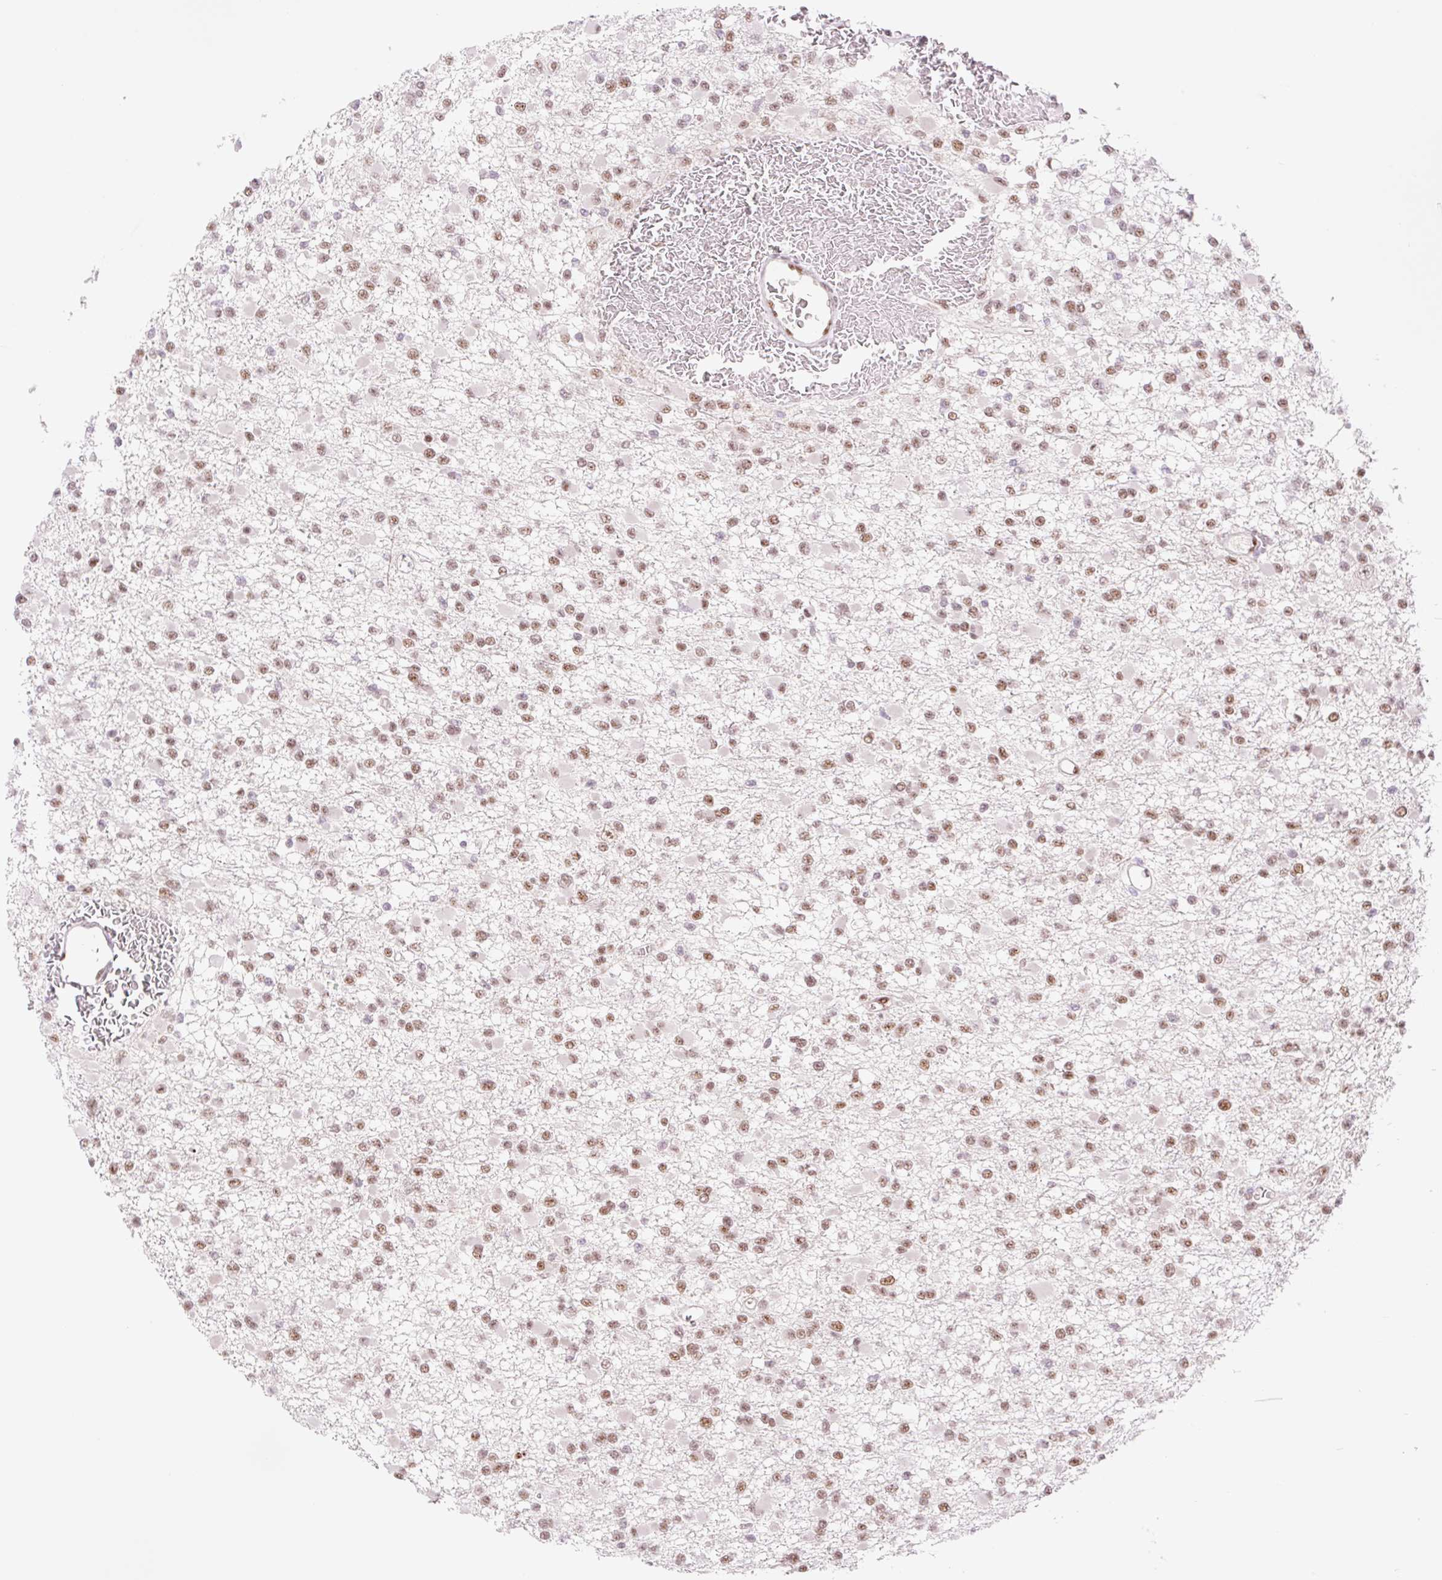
{"staining": {"intensity": "moderate", "quantity": ">75%", "location": "nuclear"}, "tissue": "glioma", "cell_type": "Tumor cells", "image_type": "cancer", "snomed": [{"axis": "morphology", "description": "Glioma, malignant, Low grade"}, {"axis": "topography", "description": "Brain"}], "caption": "Protein expression analysis of human glioma reveals moderate nuclear positivity in approximately >75% of tumor cells.", "gene": "PRDM11", "patient": {"sex": "female", "age": 22}}